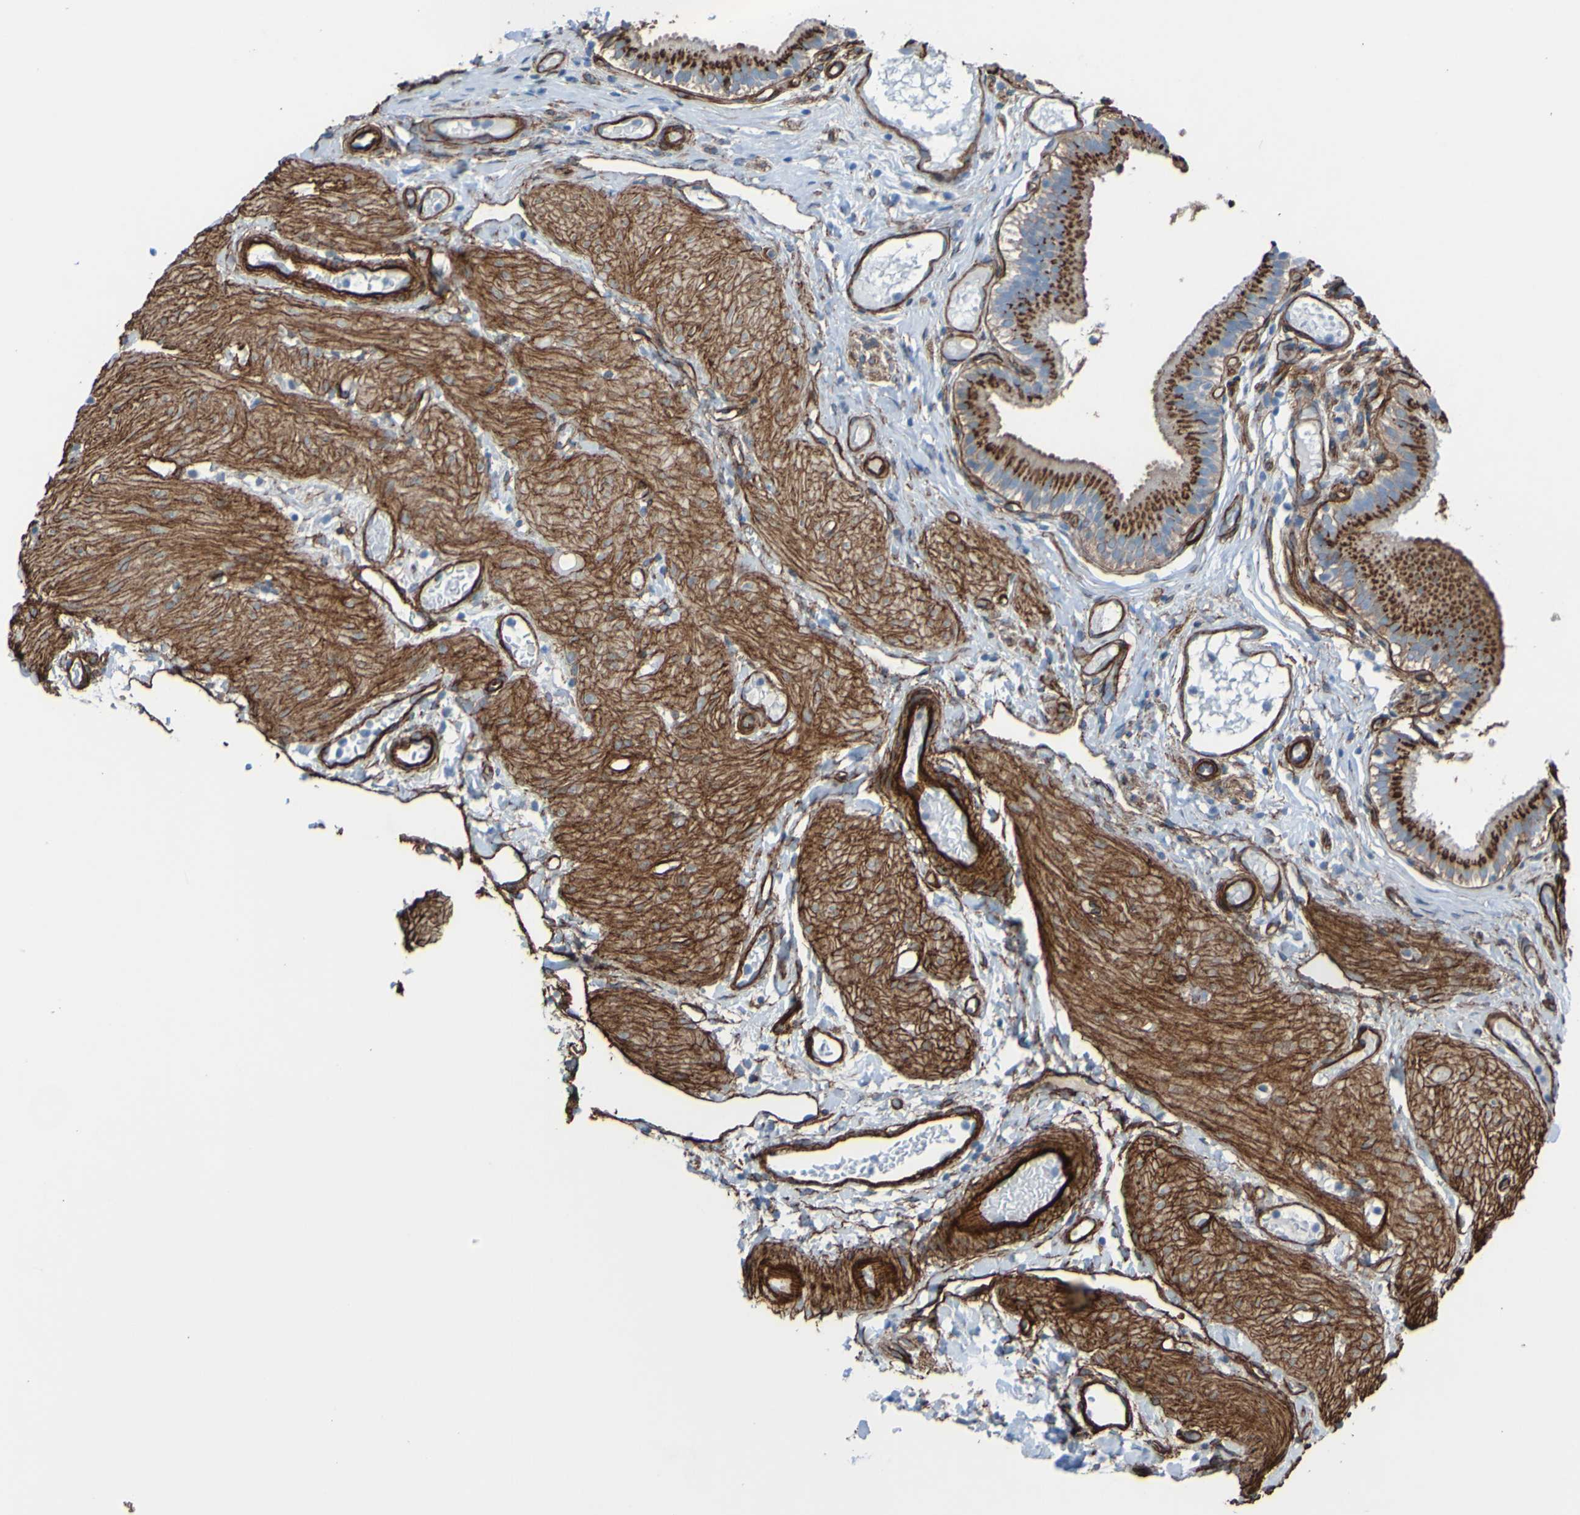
{"staining": {"intensity": "strong", "quantity": ">75%", "location": "cytoplasmic/membranous"}, "tissue": "gallbladder", "cell_type": "Glandular cells", "image_type": "normal", "snomed": [{"axis": "morphology", "description": "Normal tissue, NOS"}, {"axis": "topography", "description": "Gallbladder"}], "caption": "Immunohistochemistry (IHC) (DAB (3,3'-diaminobenzidine)) staining of benign gallbladder displays strong cytoplasmic/membranous protein positivity in about >75% of glandular cells. (DAB IHC with brightfield microscopy, high magnification).", "gene": "COL4A2", "patient": {"sex": "female", "age": 26}}